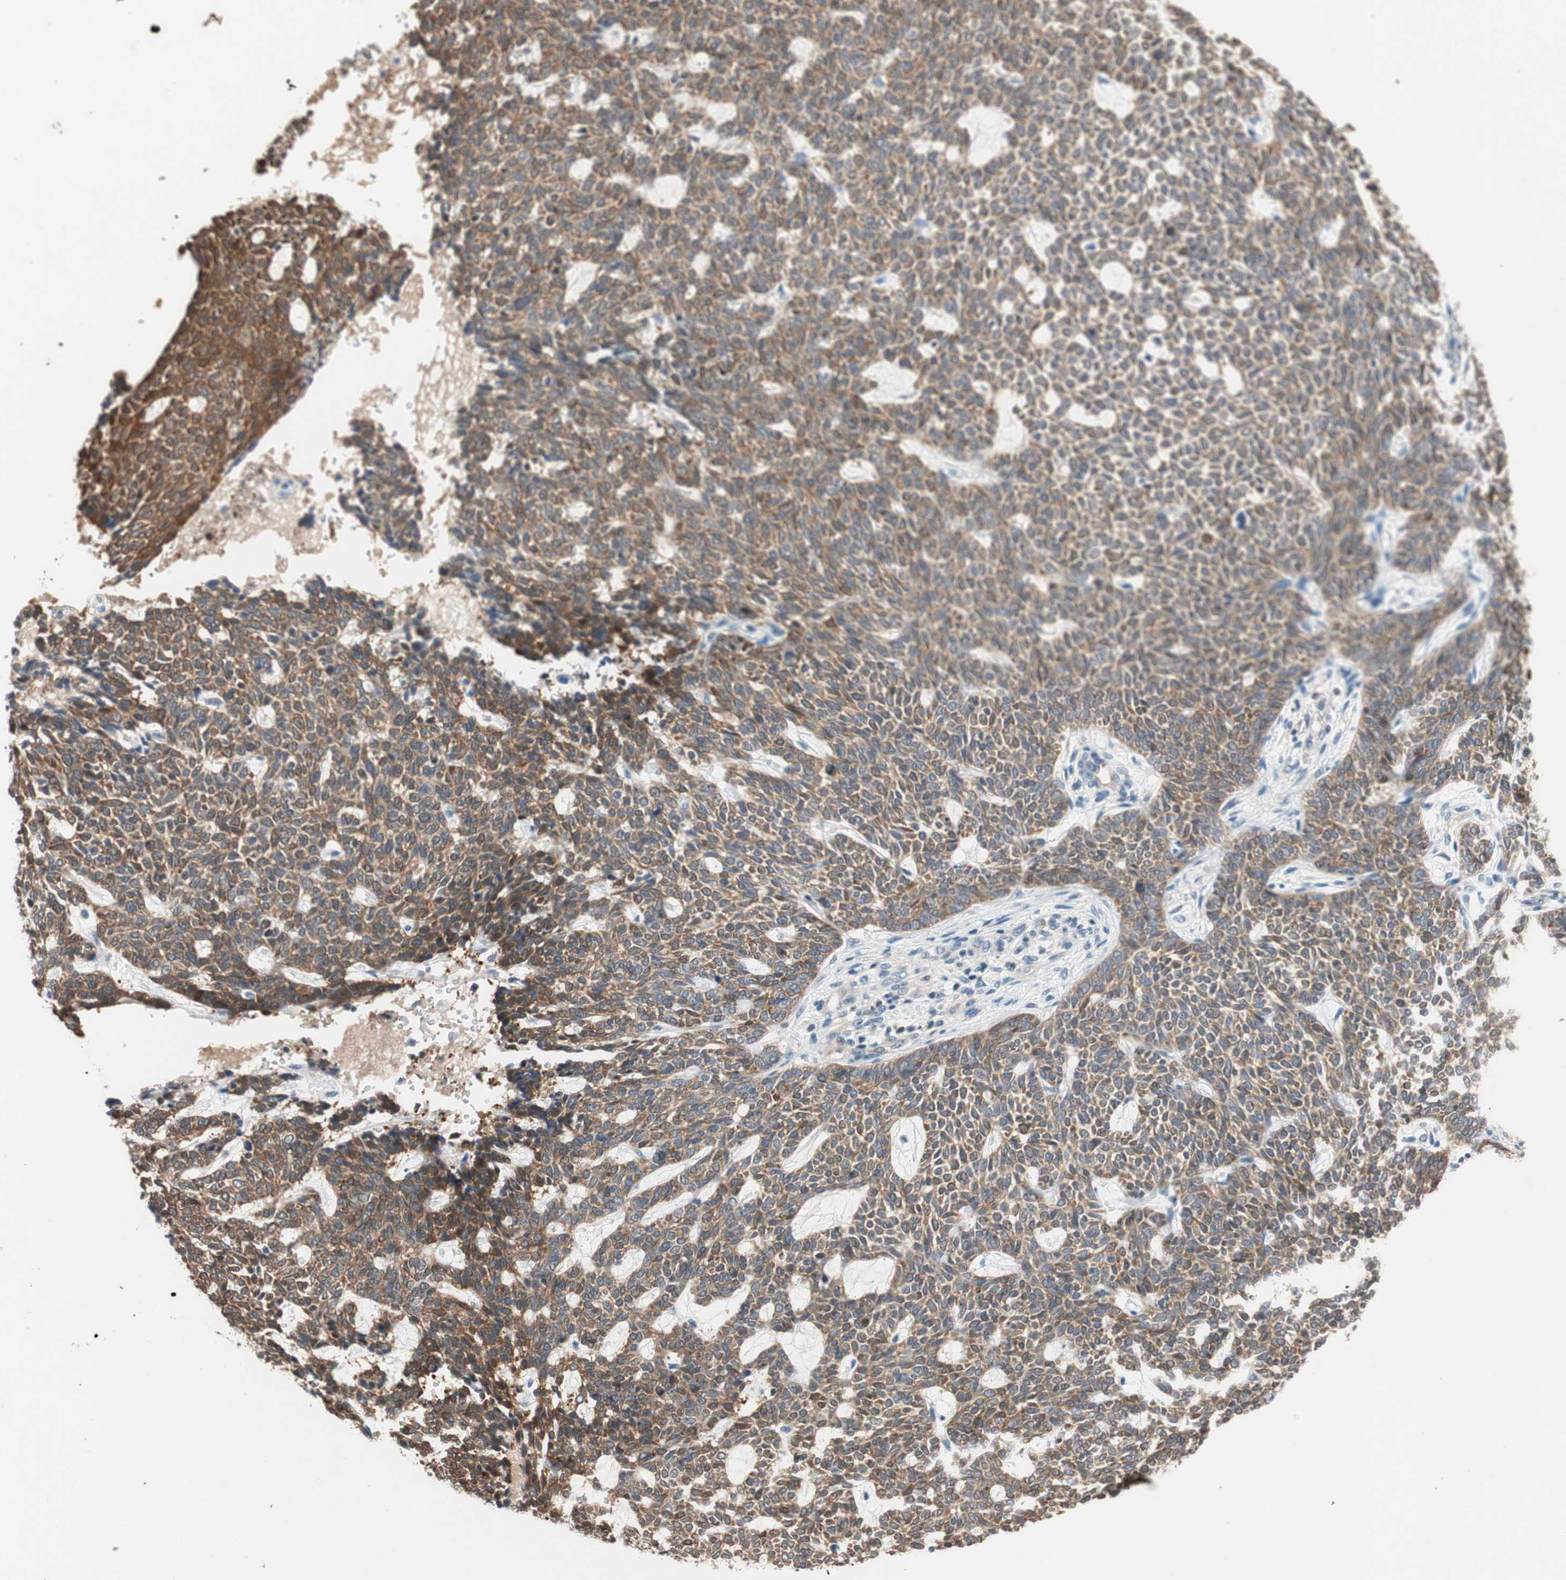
{"staining": {"intensity": "moderate", "quantity": ">75%", "location": "cytoplasmic/membranous"}, "tissue": "skin cancer", "cell_type": "Tumor cells", "image_type": "cancer", "snomed": [{"axis": "morphology", "description": "Basal cell carcinoma"}, {"axis": "topography", "description": "Skin"}], "caption": "The histopathology image demonstrates a brown stain indicating the presence of a protein in the cytoplasmic/membranous of tumor cells in basal cell carcinoma (skin).", "gene": "SERPINB5", "patient": {"sex": "male", "age": 87}}